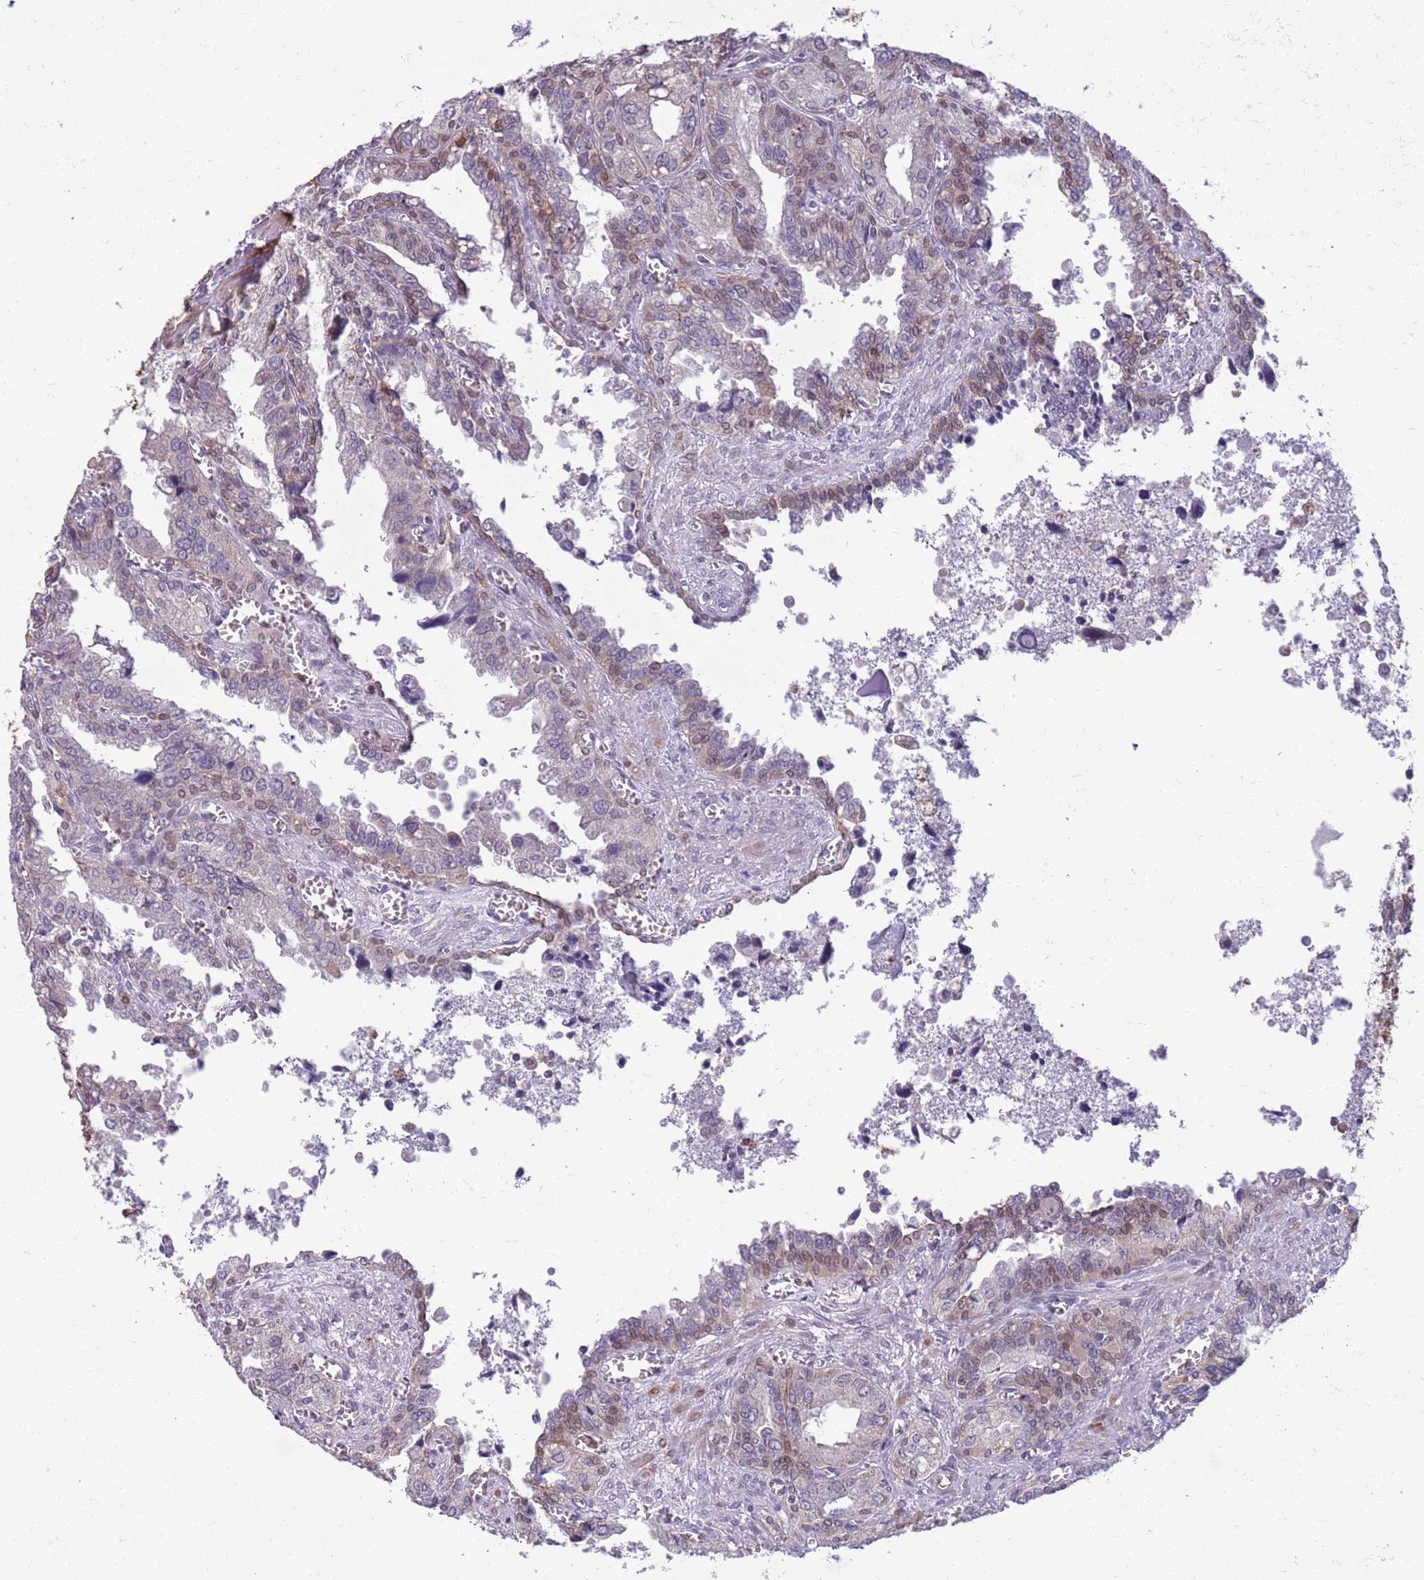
{"staining": {"intensity": "moderate", "quantity": "<25%", "location": "nuclear"}, "tissue": "seminal vesicle", "cell_type": "Glandular cells", "image_type": "normal", "snomed": [{"axis": "morphology", "description": "Normal tissue, NOS"}, {"axis": "topography", "description": "Seminal veicle"}], "caption": "Moderate nuclear positivity for a protein is appreciated in about <25% of glandular cells of benign seminal vesicle using IHC.", "gene": "JAML", "patient": {"sex": "male", "age": 67}}